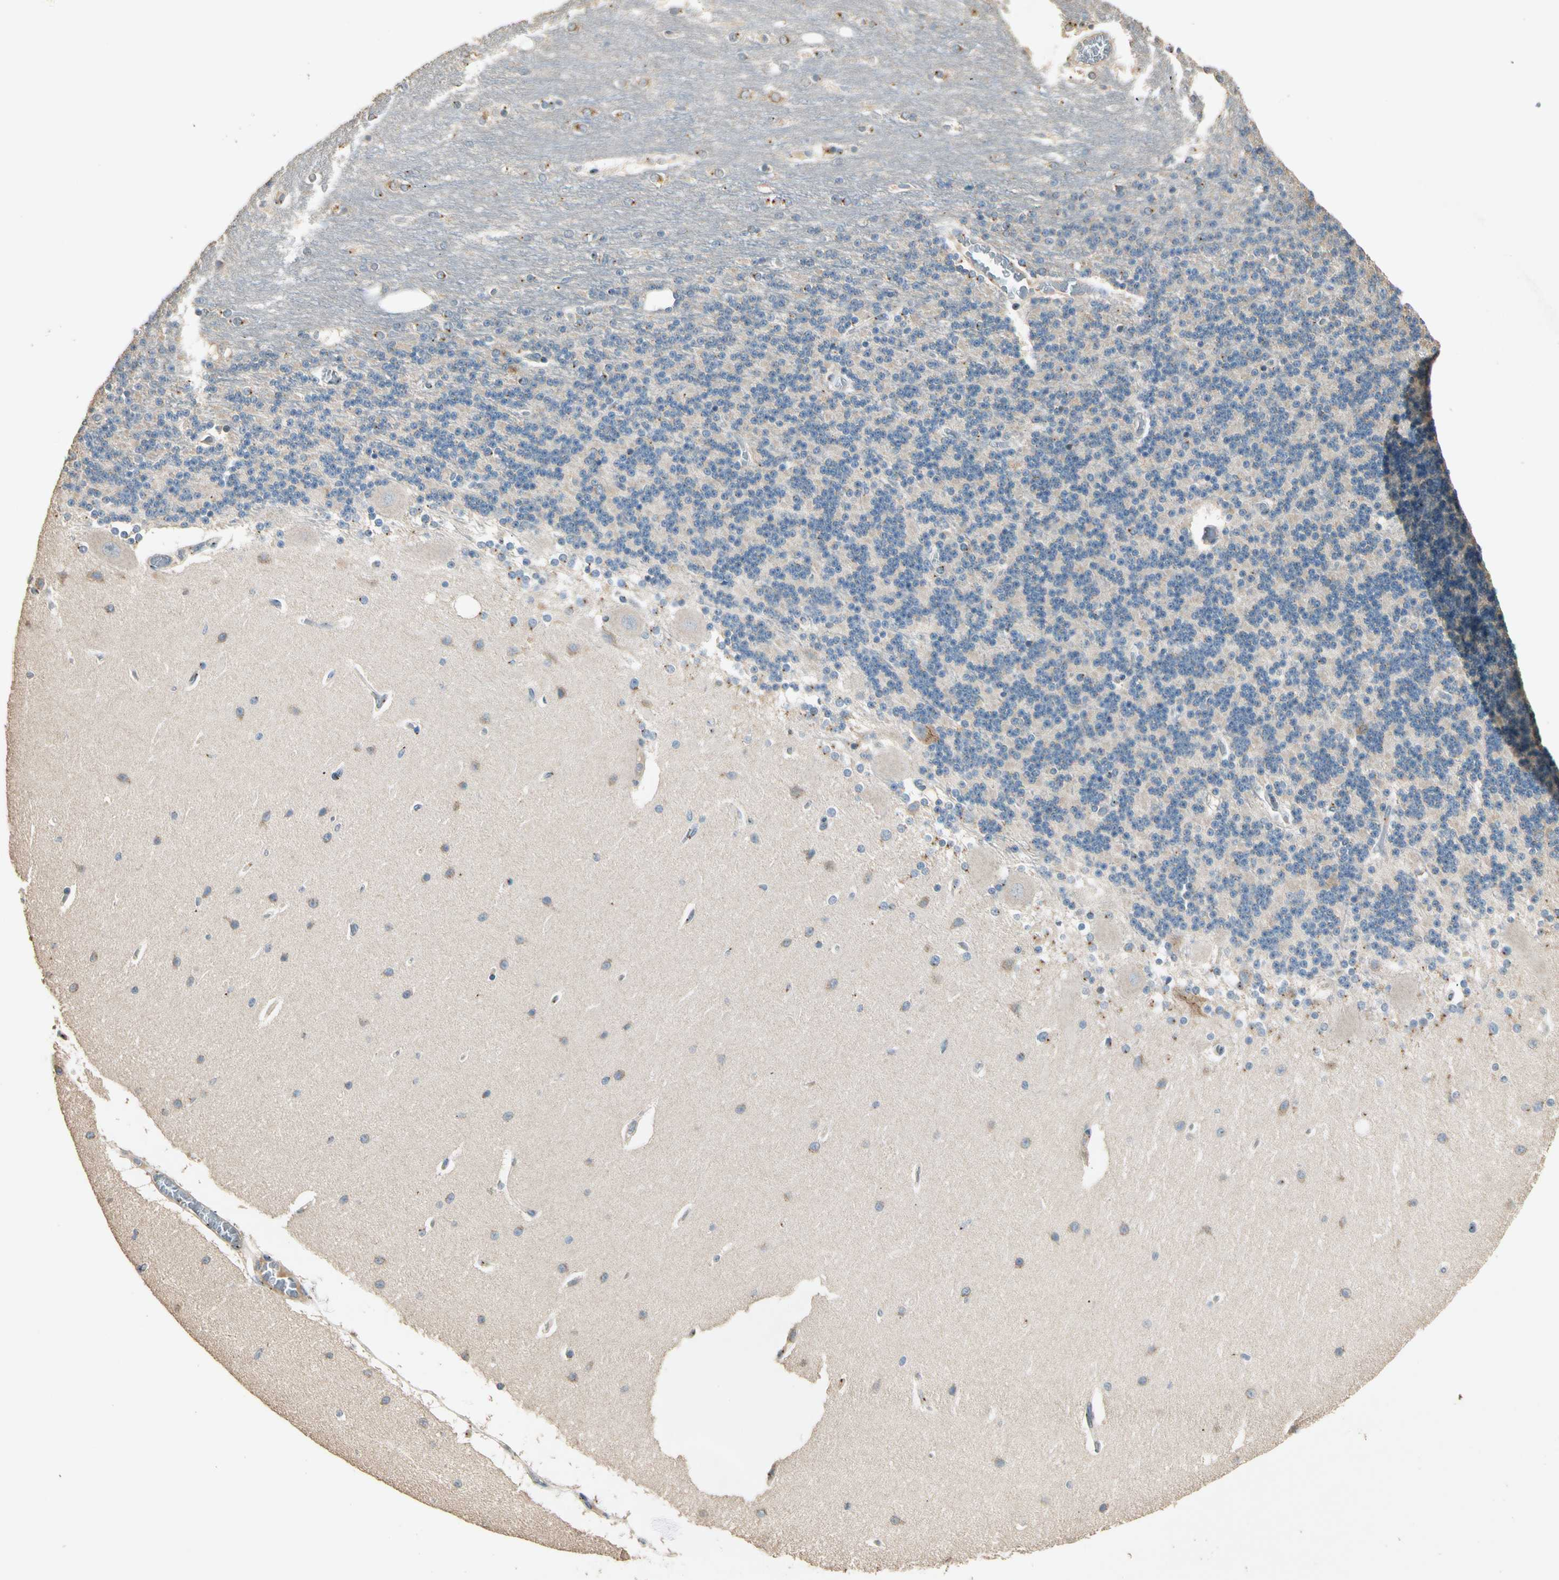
{"staining": {"intensity": "moderate", "quantity": "<25%", "location": "cytoplasmic/membranous"}, "tissue": "cerebellum", "cell_type": "Cells in granular layer", "image_type": "normal", "snomed": [{"axis": "morphology", "description": "Normal tissue, NOS"}, {"axis": "topography", "description": "Cerebellum"}], "caption": "Immunohistochemistry (IHC) of unremarkable human cerebellum shows low levels of moderate cytoplasmic/membranous staining in about <25% of cells in granular layer. The protein of interest is stained brown, and the nuclei are stained in blue (DAB IHC with brightfield microscopy, high magnification).", "gene": "AKAP9", "patient": {"sex": "female", "age": 54}}